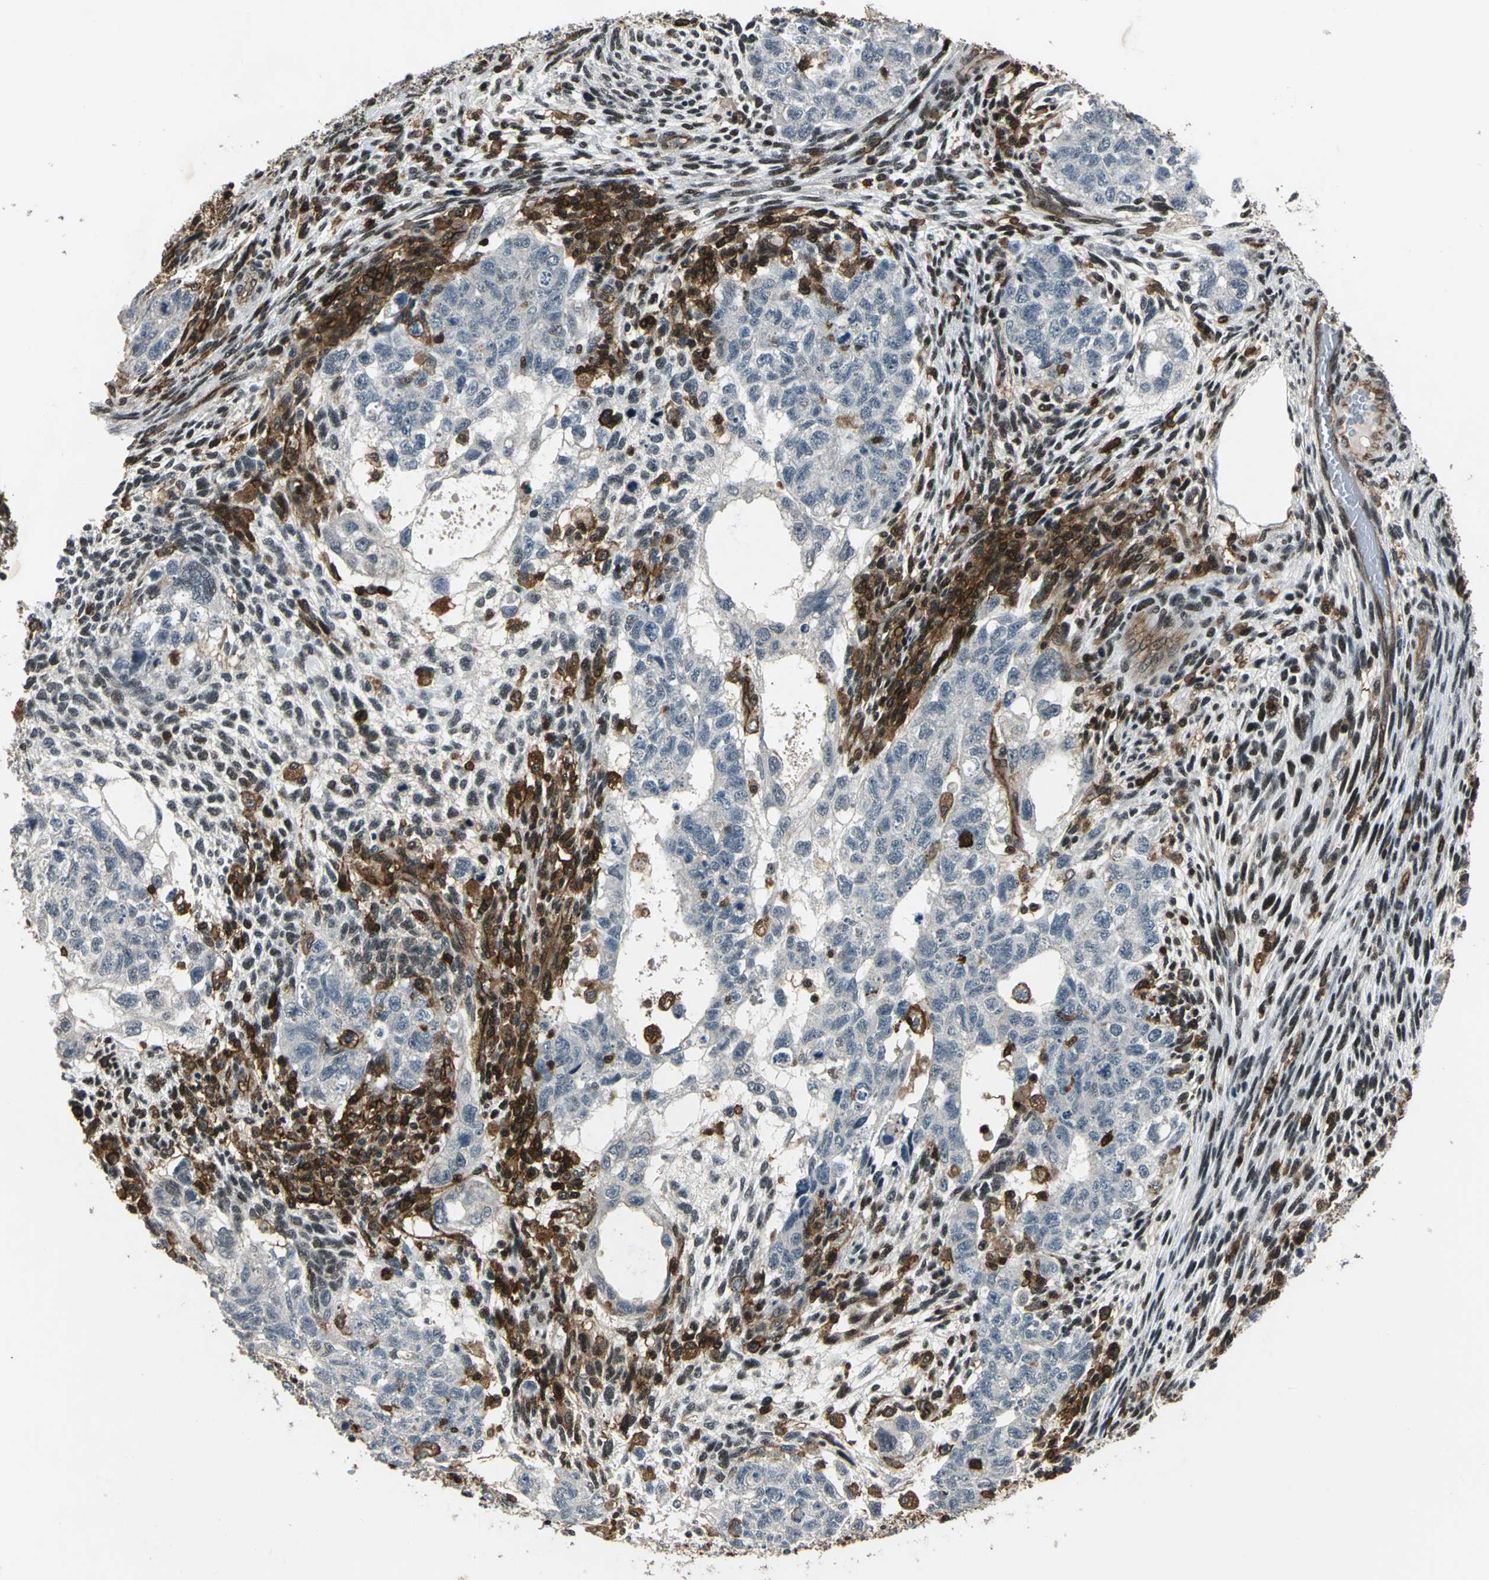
{"staining": {"intensity": "negative", "quantity": "none", "location": "none"}, "tissue": "testis cancer", "cell_type": "Tumor cells", "image_type": "cancer", "snomed": [{"axis": "morphology", "description": "Normal tissue, NOS"}, {"axis": "morphology", "description": "Carcinoma, Embryonal, NOS"}, {"axis": "topography", "description": "Testis"}], "caption": "Immunohistochemistry photomicrograph of neoplastic tissue: testis embryonal carcinoma stained with DAB (3,3'-diaminobenzidine) demonstrates no significant protein positivity in tumor cells.", "gene": "NR2C2", "patient": {"sex": "male", "age": 36}}